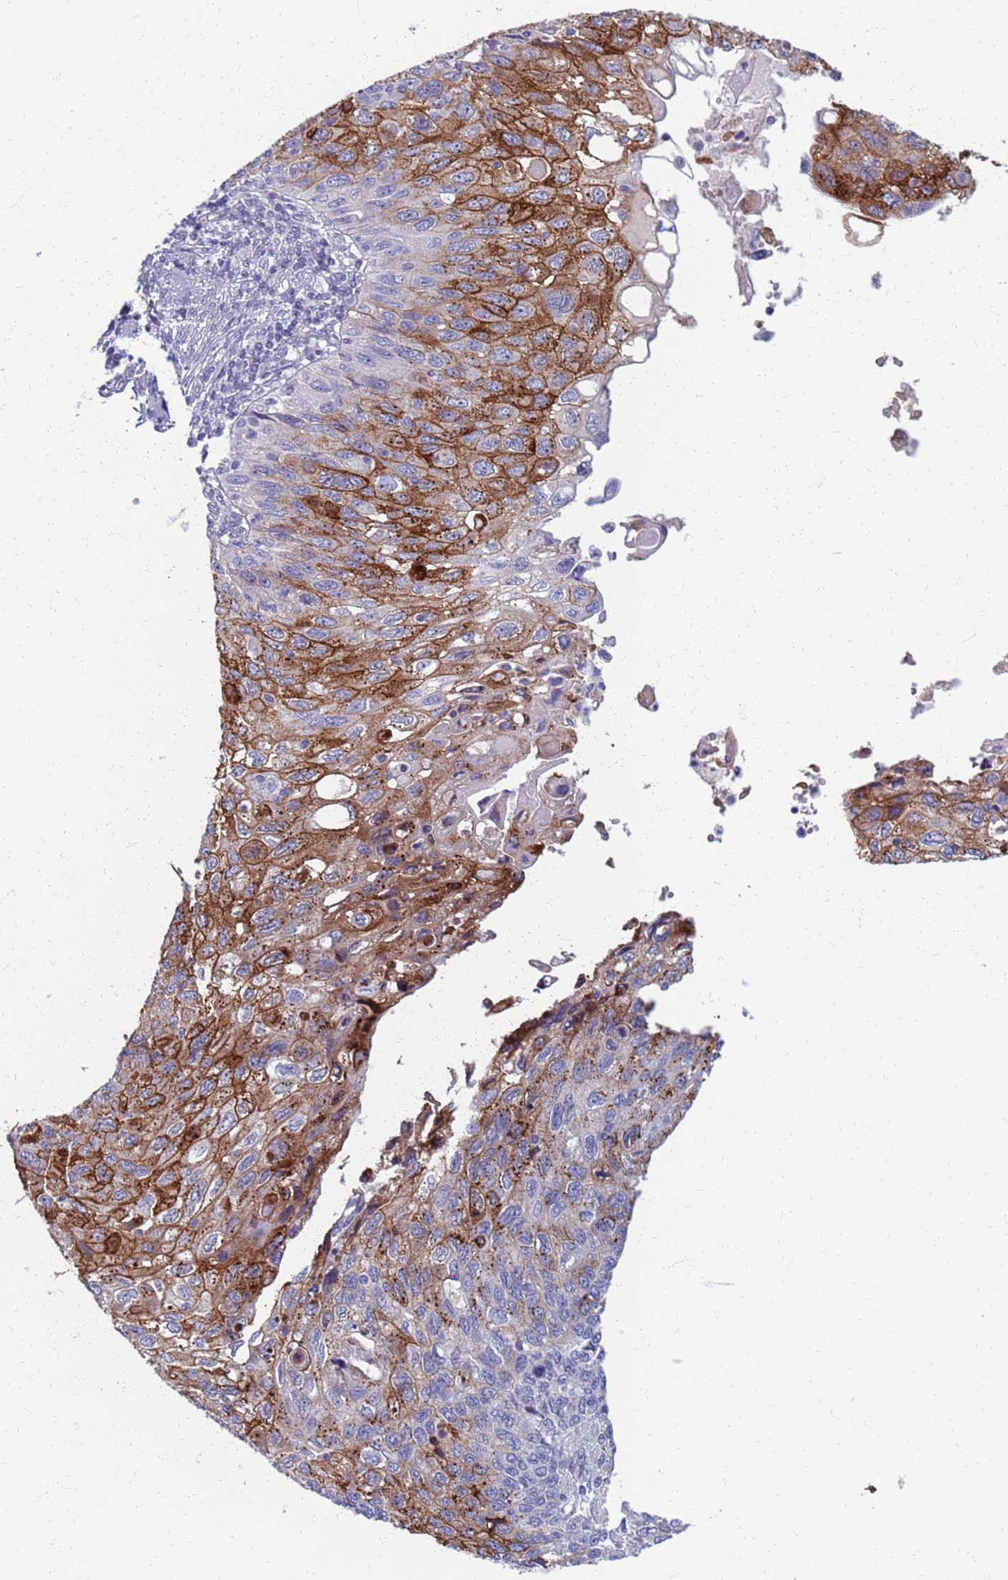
{"staining": {"intensity": "strong", "quantity": "25%-75%", "location": "cytoplasmic/membranous"}, "tissue": "cervical cancer", "cell_type": "Tumor cells", "image_type": "cancer", "snomed": [{"axis": "morphology", "description": "Squamous cell carcinoma, NOS"}, {"axis": "topography", "description": "Cervix"}], "caption": "High-magnification brightfield microscopy of cervical squamous cell carcinoma stained with DAB (brown) and counterstained with hematoxylin (blue). tumor cells exhibit strong cytoplasmic/membranous staining is identified in about25%-75% of cells.", "gene": "CLCA2", "patient": {"sex": "female", "age": 70}}